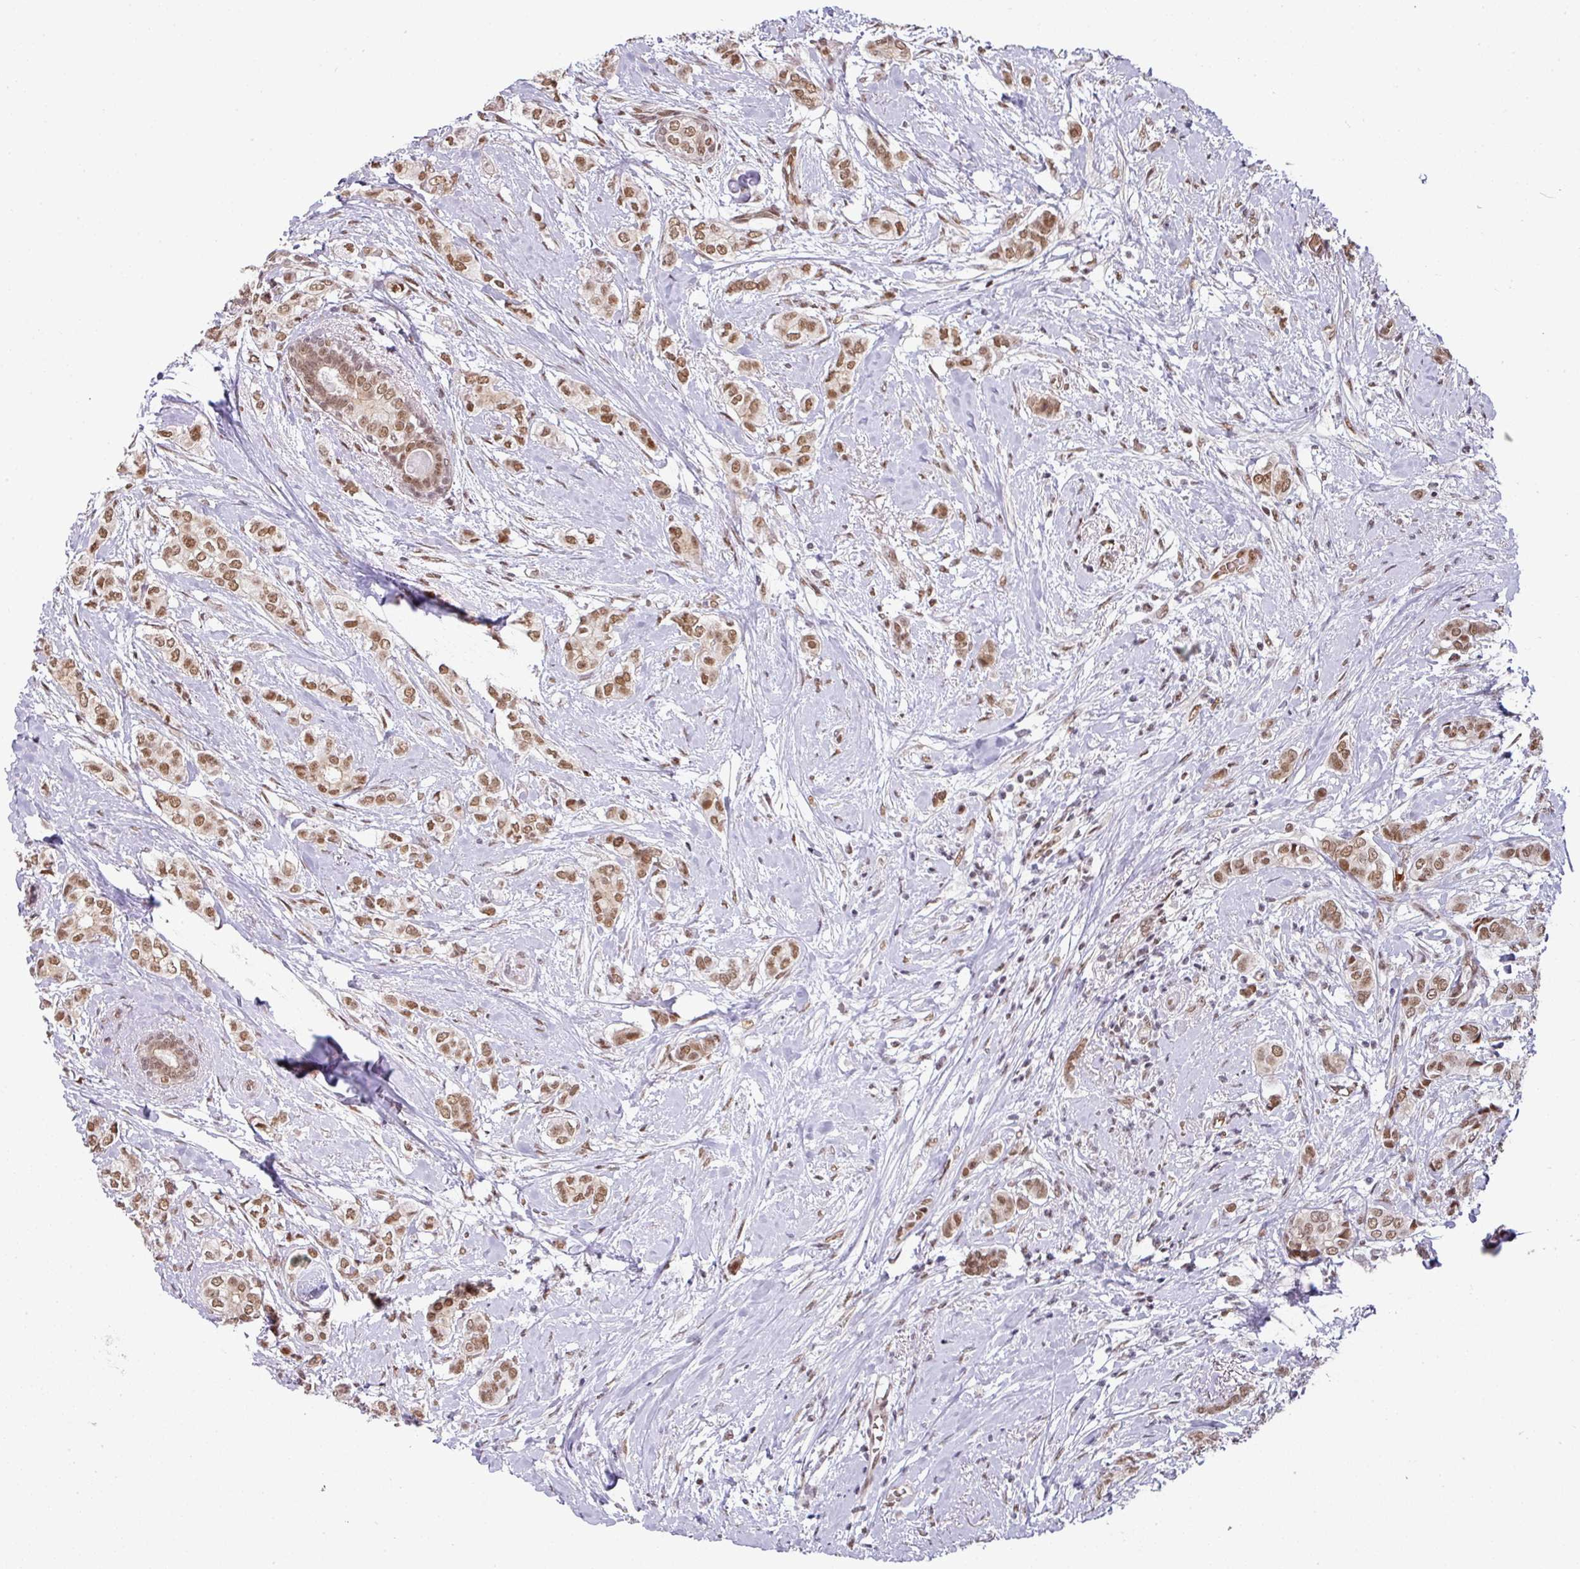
{"staining": {"intensity": "moderate", "quantity": ">75%", "location": "nuclear"}, "tissue": "breast cancer", "cell_type": "Tumor cells", "image_type": "cancer", "snomed": [{"axis": "morphology", "description": "Duct carcinoma"}, {"axis": "topography", "description": "Breast"}], "caption": "The image demonstrates staining of breast intraductal carcinoma, revealing moderate nuclear protein positivity (brown color) within tumor cells.", "gene": "NCOA5", "patient": {"sex": "female", "age": 73}}